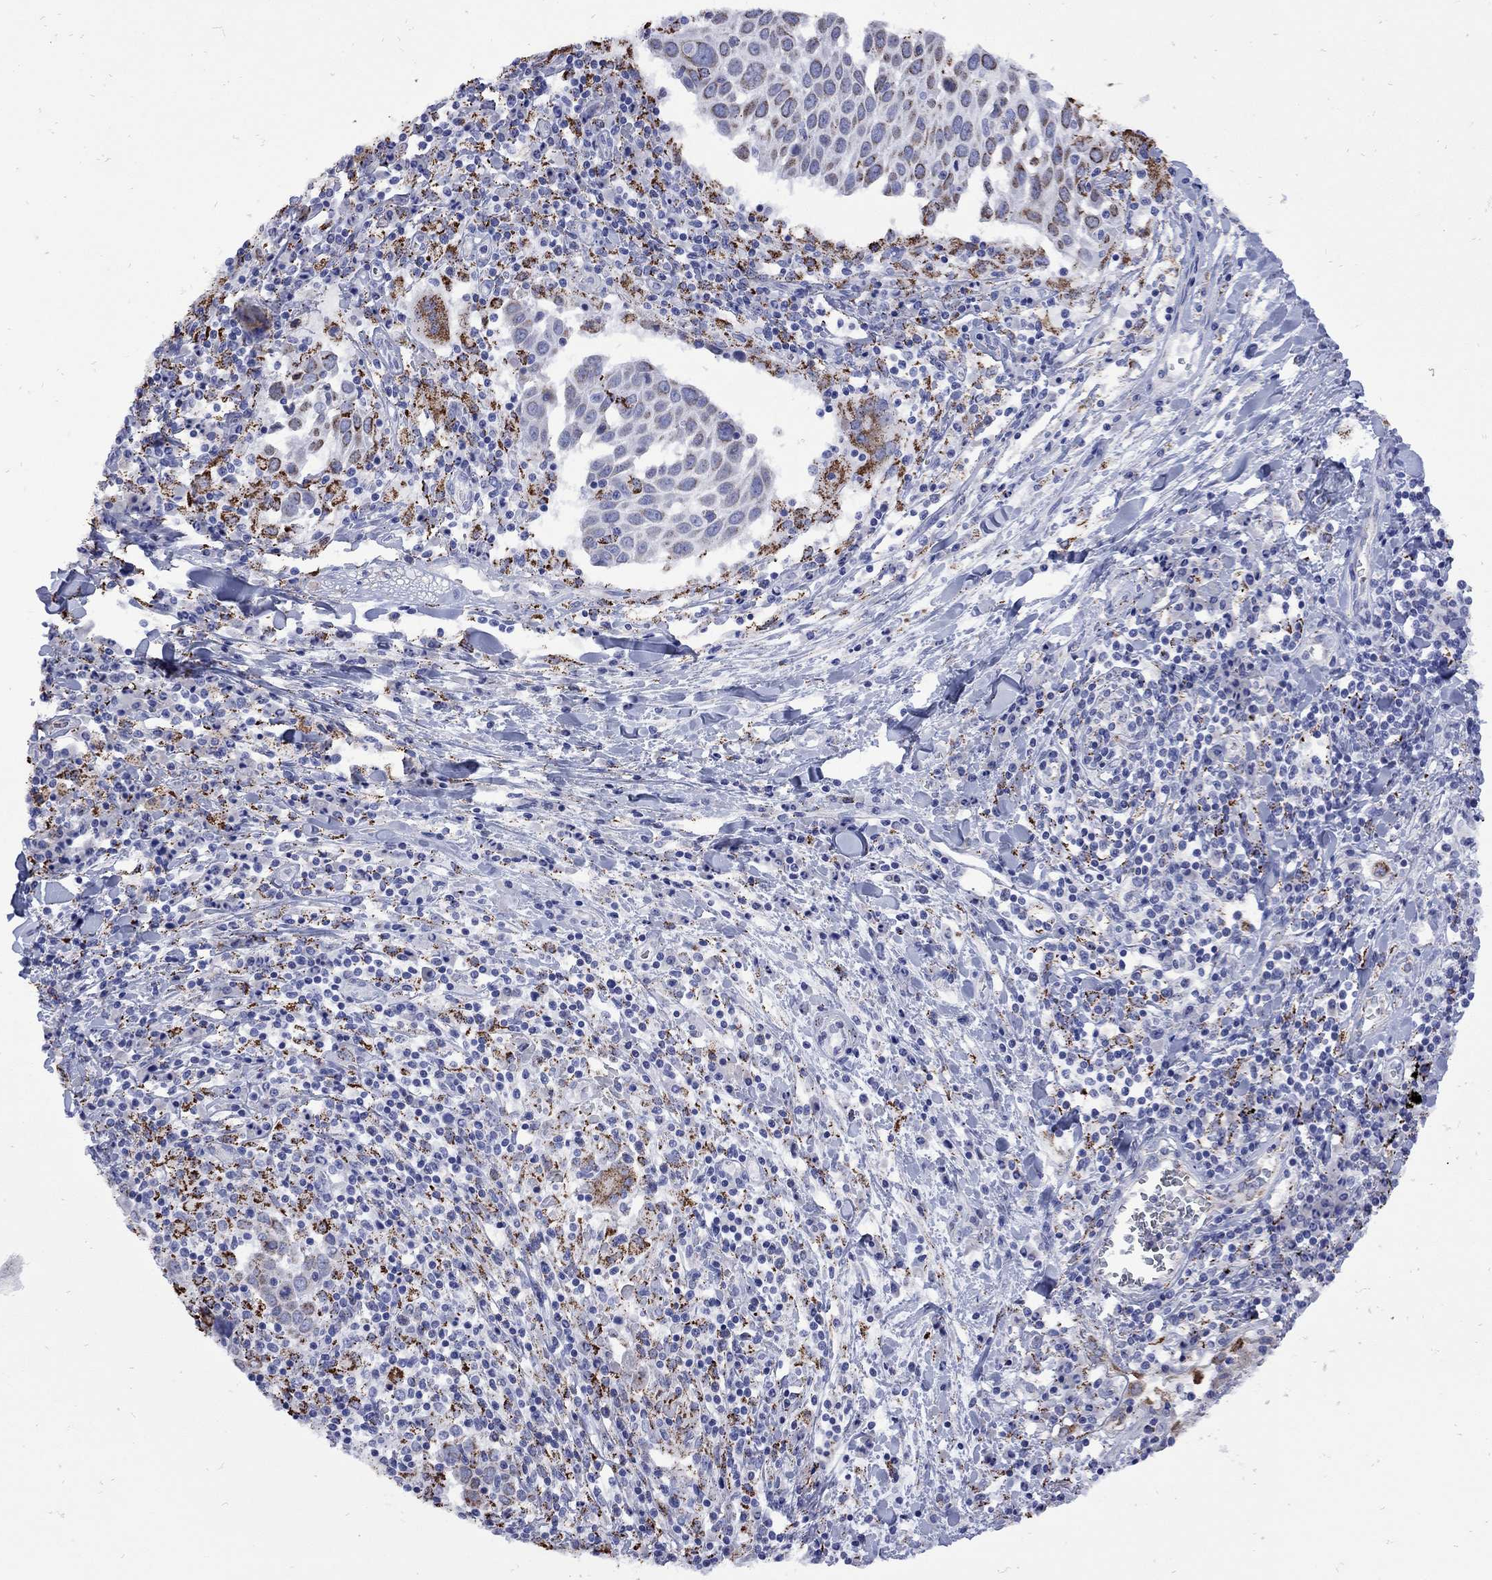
{"staining": {"intensity": "strong", "quantity": "25%-75%", "location": "cytoplasmic/membranous"}, "tissue": "lung cancer", "cell_type": "Tumor cells", "image_type": "cancer", "snomed": [{"axis": "morphology", "description": "Squamous cell carcinoma, NOS"}, {"axis": "topography", "description": "Lung"}], "caption": "Brown immunohistochemical staining in human lung squamous cell carcinoma demonstrates strong cytoplasmic/membranous positivity in about 25%-75% of tumor cells.", "gene": "SESTD1", "patient": {"sex": "male", "age": 57}}